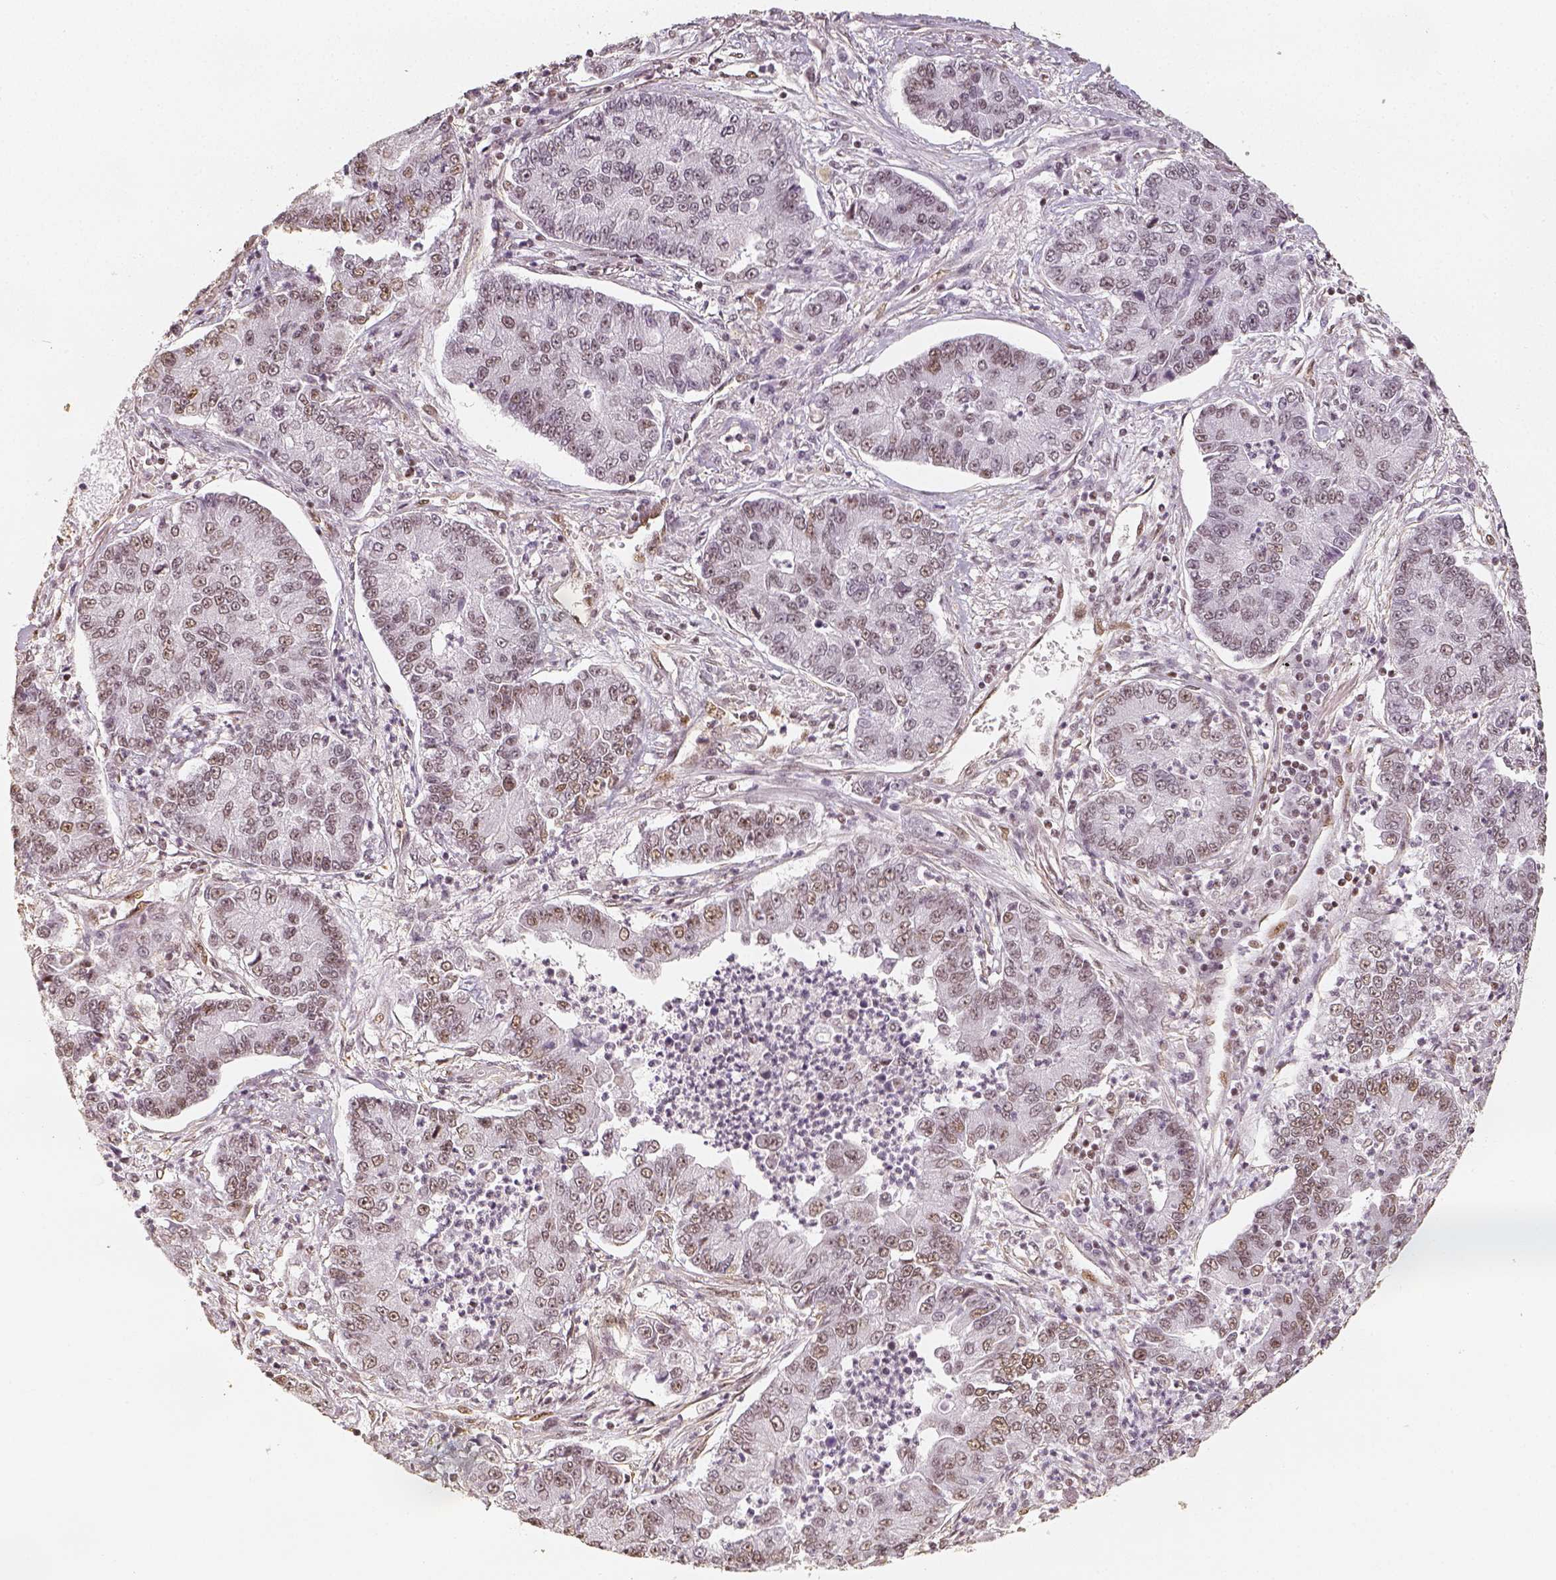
{"staining": {"intensity": "weak", "quantity": ">75%", "location": "nuclear"}, "tissue": "lung cancer", "cell_type": "Tumor cells", "image_type": "cancer", "snomed": [{"axis": "morphology", "description": "Adenocarcinoma, NOS"}, {"axis": "topography", "description": "Lung"}], "caption": "Lung cancer (adenocarcinoma) stained with immunohistochemistry (IHC) exhibits weak nuclear expression in approximately >75% of tumor cells.", "gene": "HDAC1", "patient": {"sex": "female", "age": 57}}